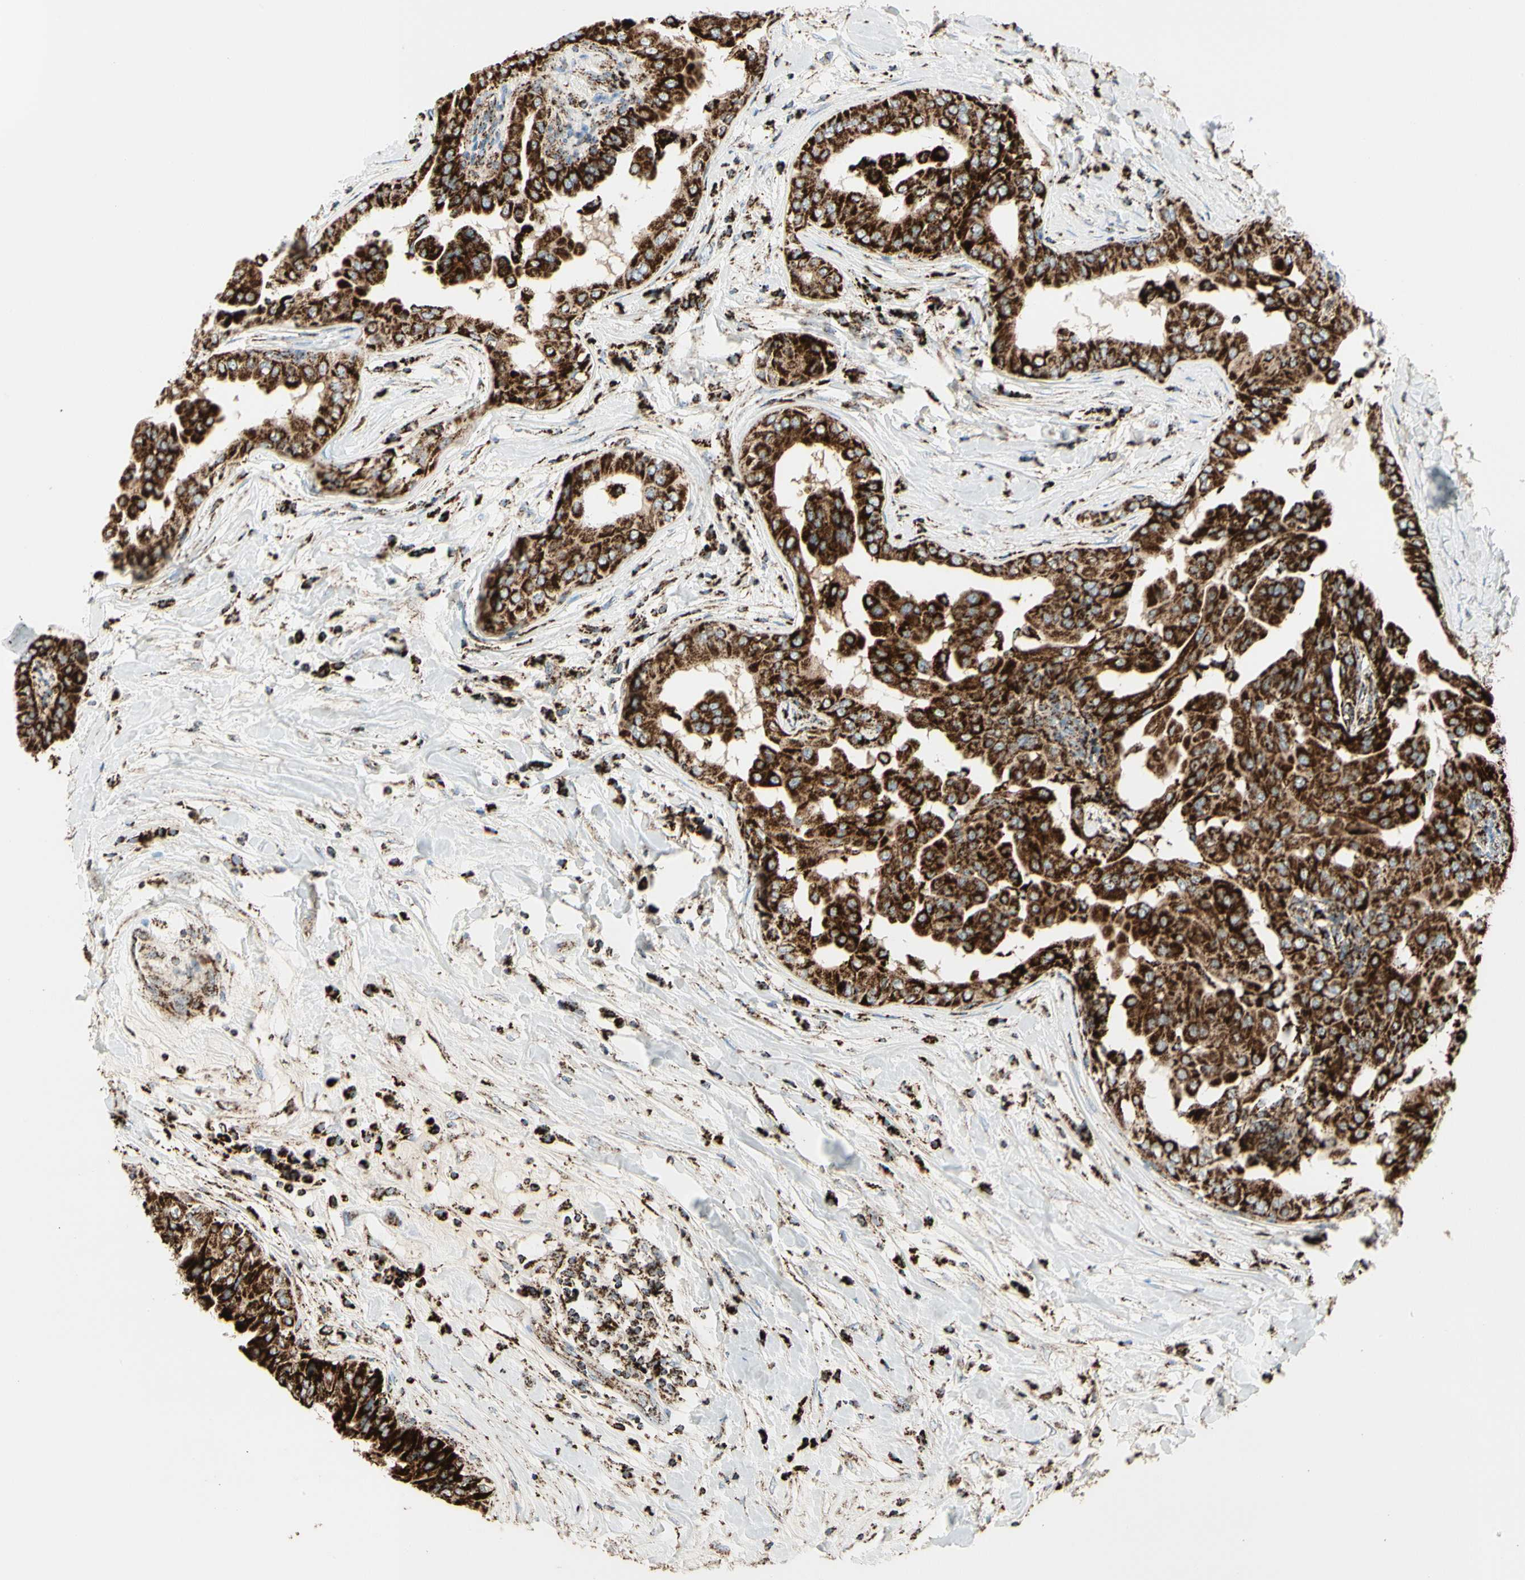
{"staining": {"intensity": "strong", "quantity": ">75%", "location": "cytoplasmic/membranous"}, "tissue": "thyroid cancer", "cell_type": "Tumor cells", "image_type": "cancer", "snomed": [{"axis": "morphology", "description": "Papillary adenocarcinoma, NOS"}, {"axis": "topography", "description": "Thyroid gland"}], "caption": "The photomicrograph exhibits staining of thyroid cancer, revealing strong cytoplasmic/membranous protein expression (brown color) within tumor cells.", "gene": "ME2", "patient": {"sex": "male", "age": 33}}